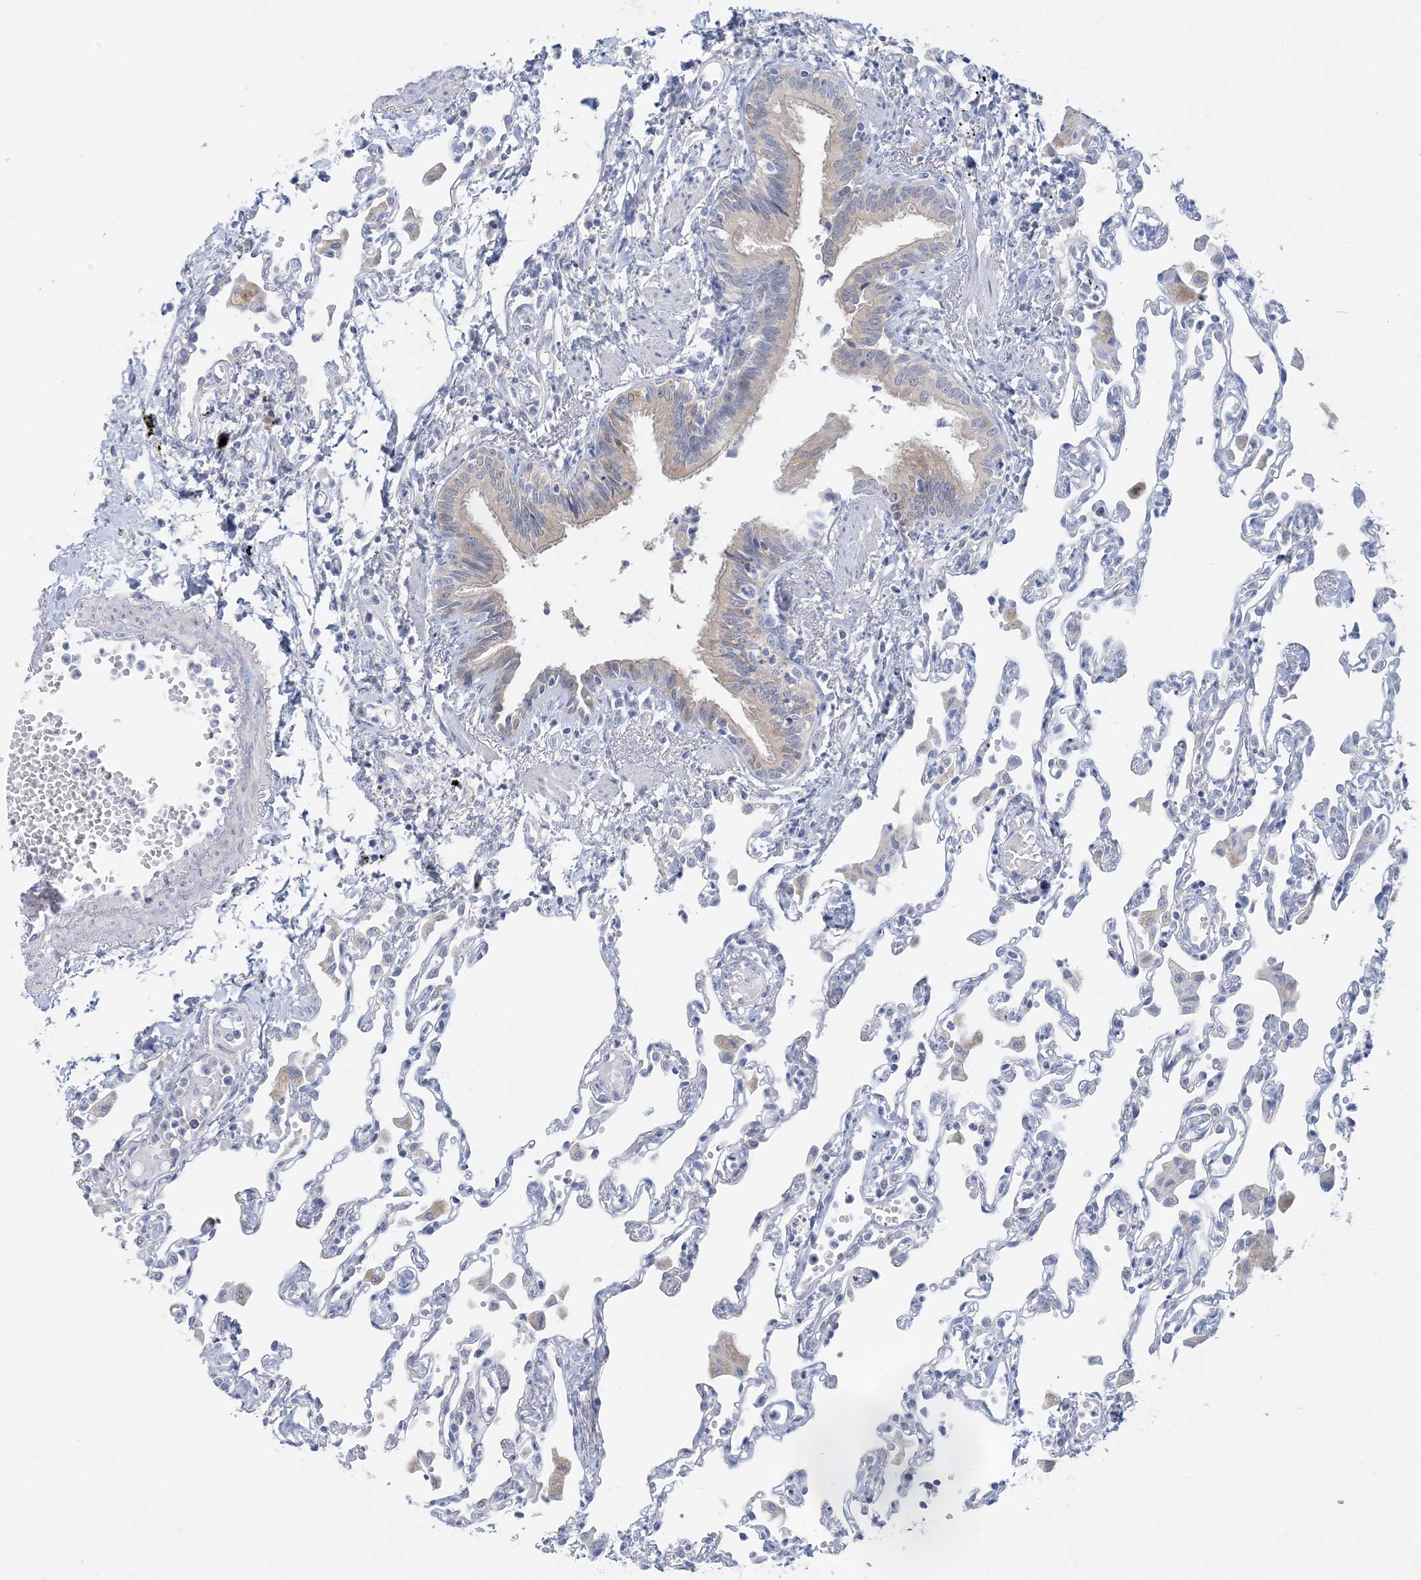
{"staining": {"intensity": "negative", "quantity": "none", "location": "none"}, "tissue": "lung", "cell_type": "Alveolar cells", "image_type": "normal", "snomed": [{"axis": "morphology", "description": "Normal tissue, NOS"}, {"axis": "topography", "description": "Bronchus"}, {"axis": "topography", "description": "Lung"}], "caption": "A photomicrograph of human lung is negative for staining in alveolar cells.", "gene": "ENSG00000288637", "patient": {"sex": "female", "age": 49}}